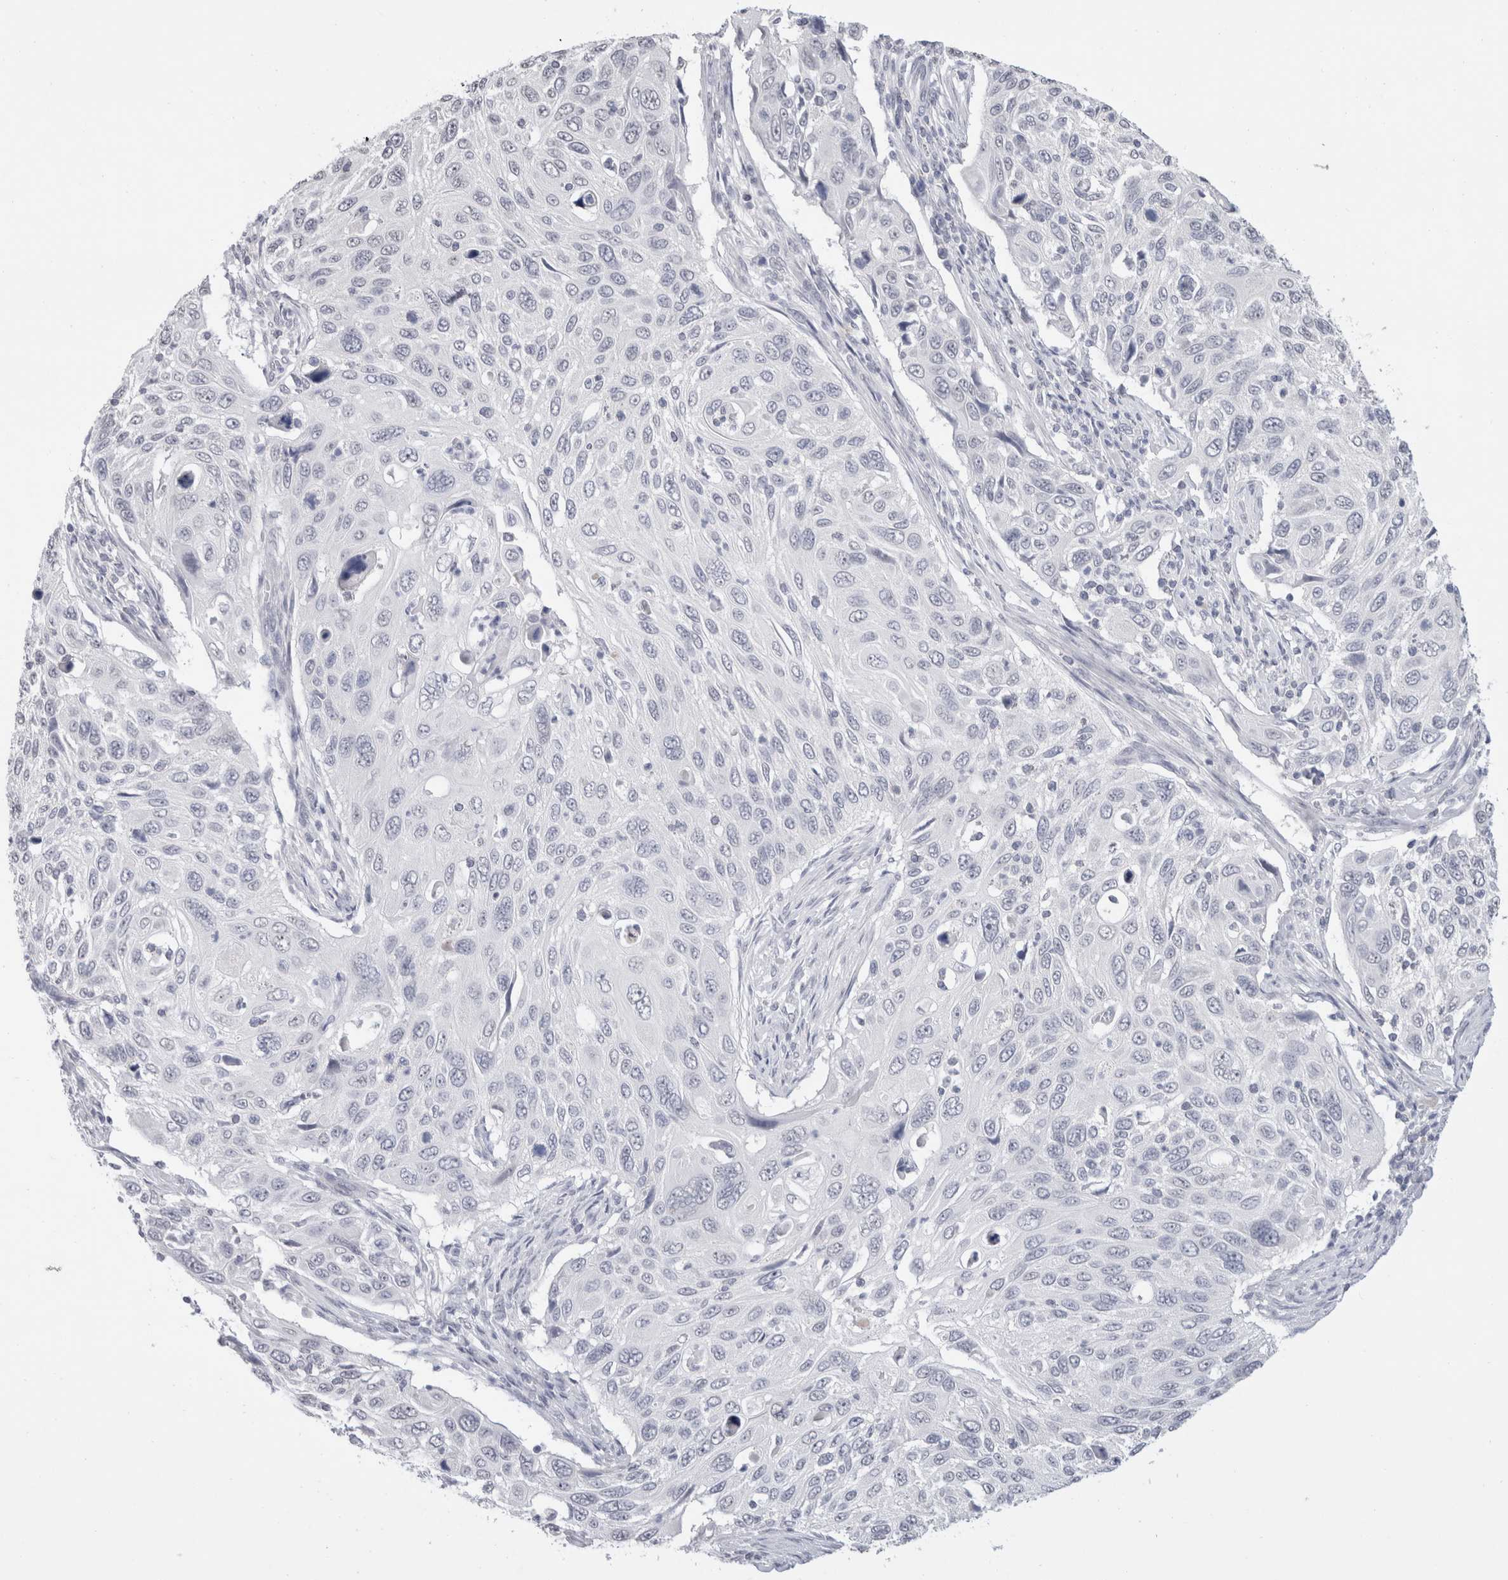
{"staining": {"intensity": "negative", "quantity": "none", "location": "none"}, "tissue": "cervical cancer", "cell_type": "Tumor cells", "image_type": "cancer", "snomed": [{"axis": "morphology", "description": "Squamous cell carcinoma, NOS"}, {"axis": "topography", "description": "Cervix"}], "caption": "DAB (3,3'-diaminobenzidine) immunohistochemical staining of cervical cancer (squamous cell carcinoma) displays no significant expression in tumor cells.", "gene": "CADM3", "patient": {"sex": "female", "age": 70}}